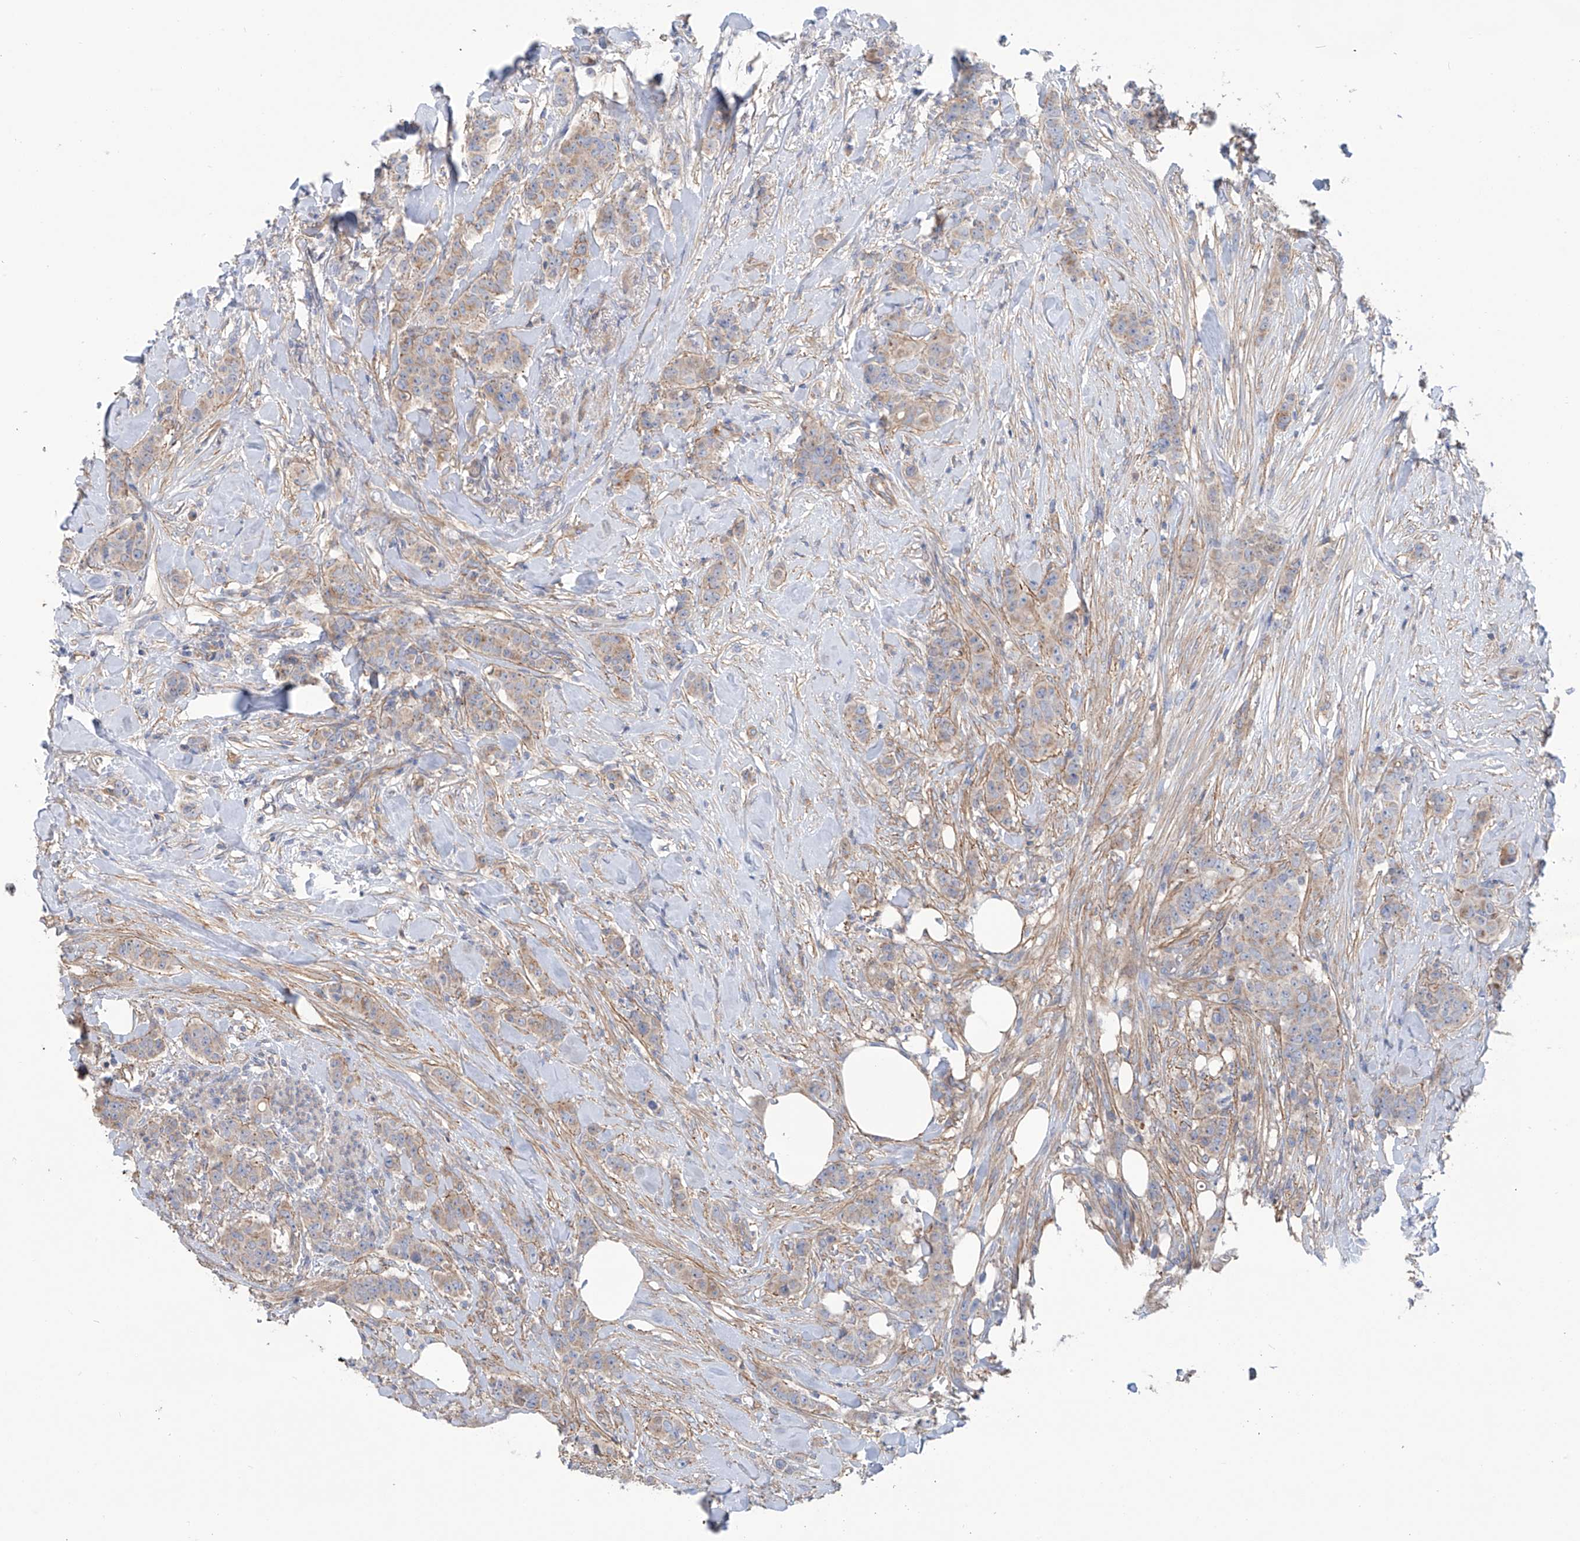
{"staining": {"intensity": "weak", "quantity": "25%-75%", "location": "cytoplasmic/membranous"}, "tissue": "breast cancer", "cell_type": "Tumor cells", "image_type": "cancer", "snomed": [{"axis": "morphology", "description": "Duct carcinoma"}, {"axis": "topography", "description": "Breast"}], "caption": "Human breast cancer stained with a brown dye shows weak cytoplasmic/membranous positive staining in approximately 25%-75% of tumor cells.", "gene": "TMEM209", "patient": {"sex": "female", "age": 40}}